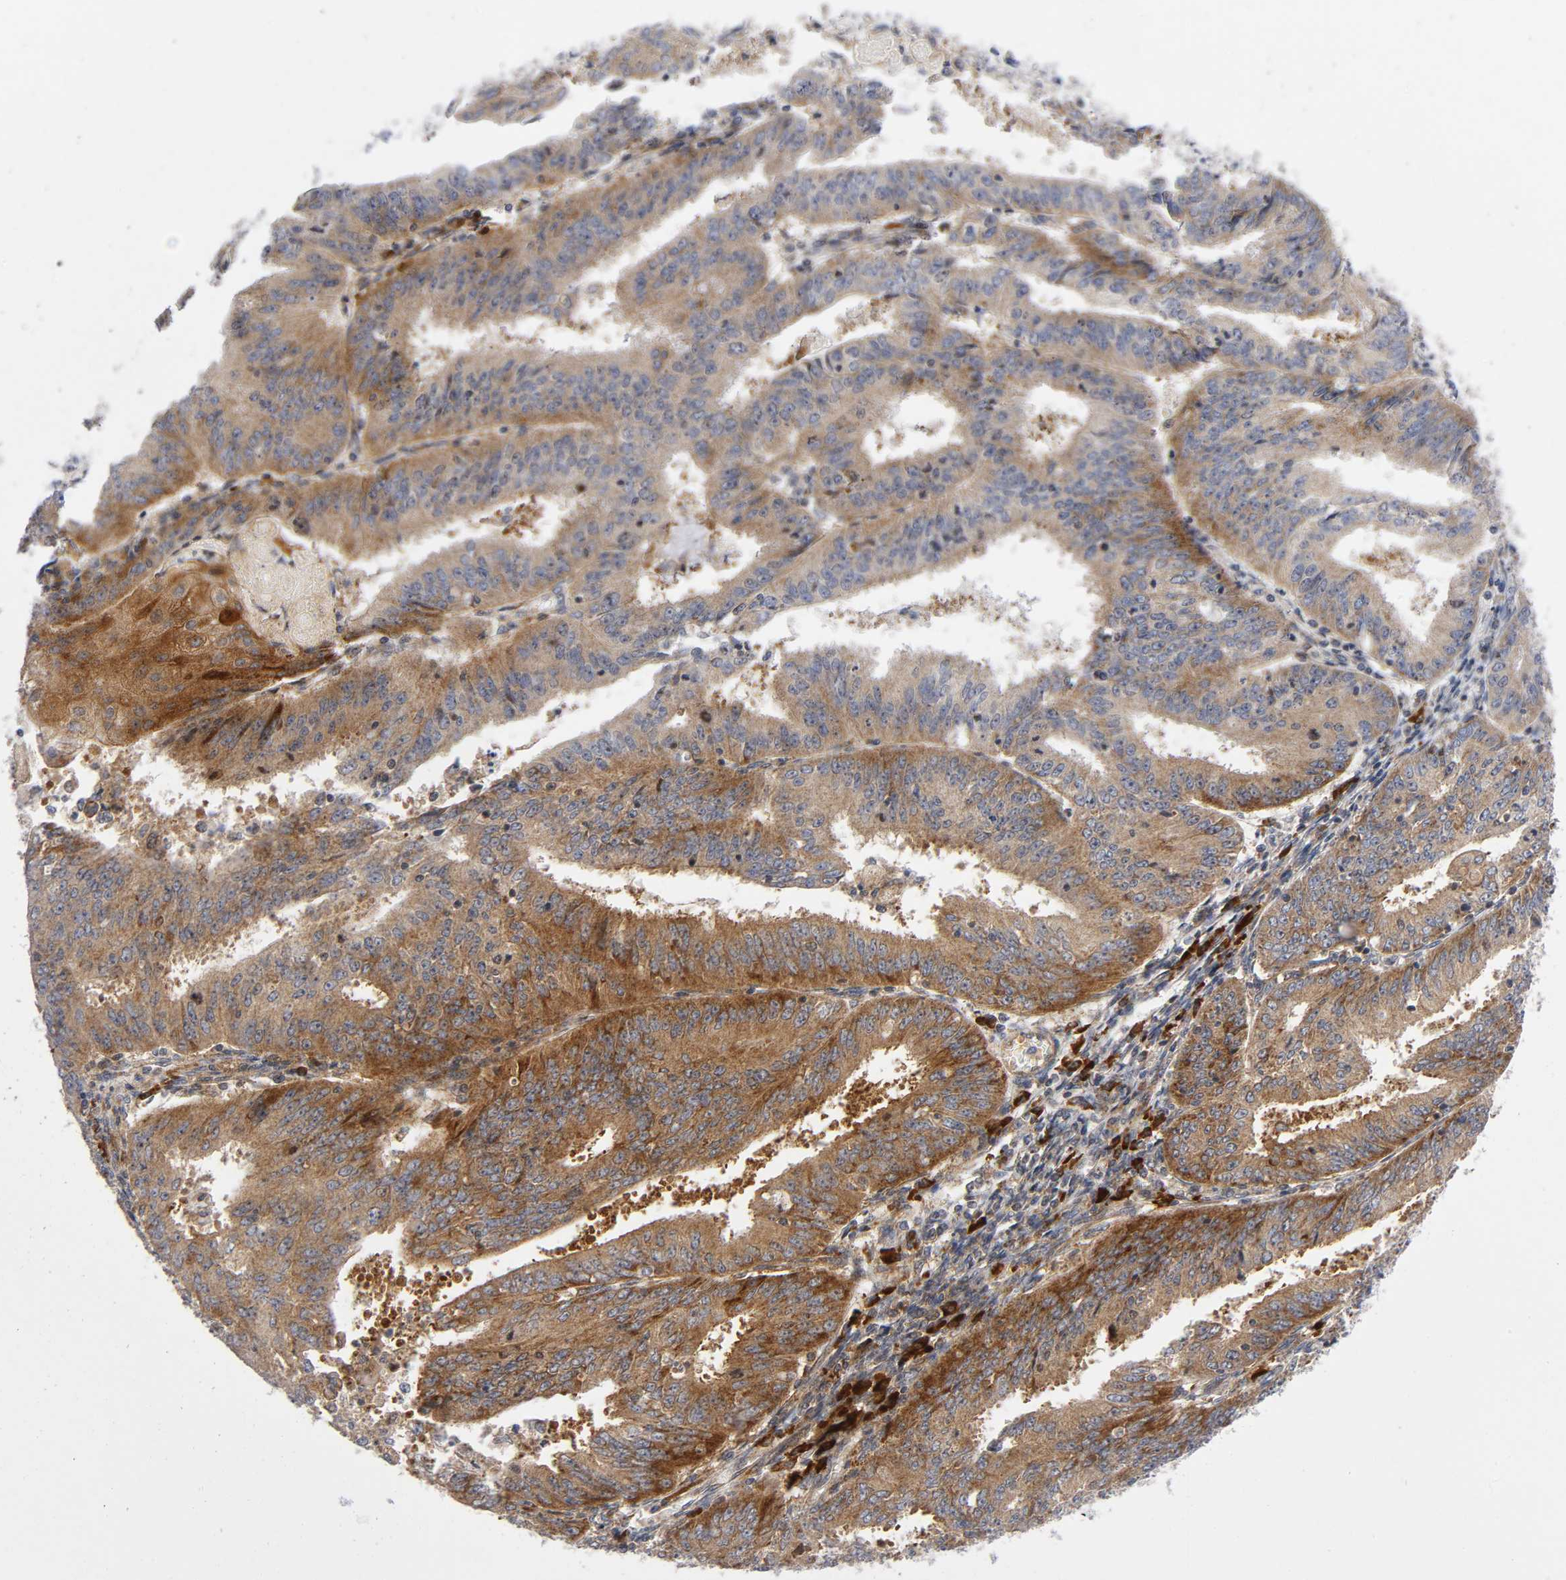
{"staining": {"intensity": "moderate", "quantity": ">75%", "location": "cytoplasmic/membranous"}, "tissue": "endometrial cancer", "cell_type": "Tumor cells", "image_type": "cancer", "snomed": [{"axis": "morphology", "description": "Adenocarcinoma, NOS"}, {"axis": "topography", "description": "Endometrium"}], "caption": "Brown immunohistochemical staining in human endometrial adenocarcinoma shows moderate cytoplasmic/membranous positivity in approximately >75% of tumor cells.", "gene": "EIF5", "patient": {"sex": "female", "age": 42}}